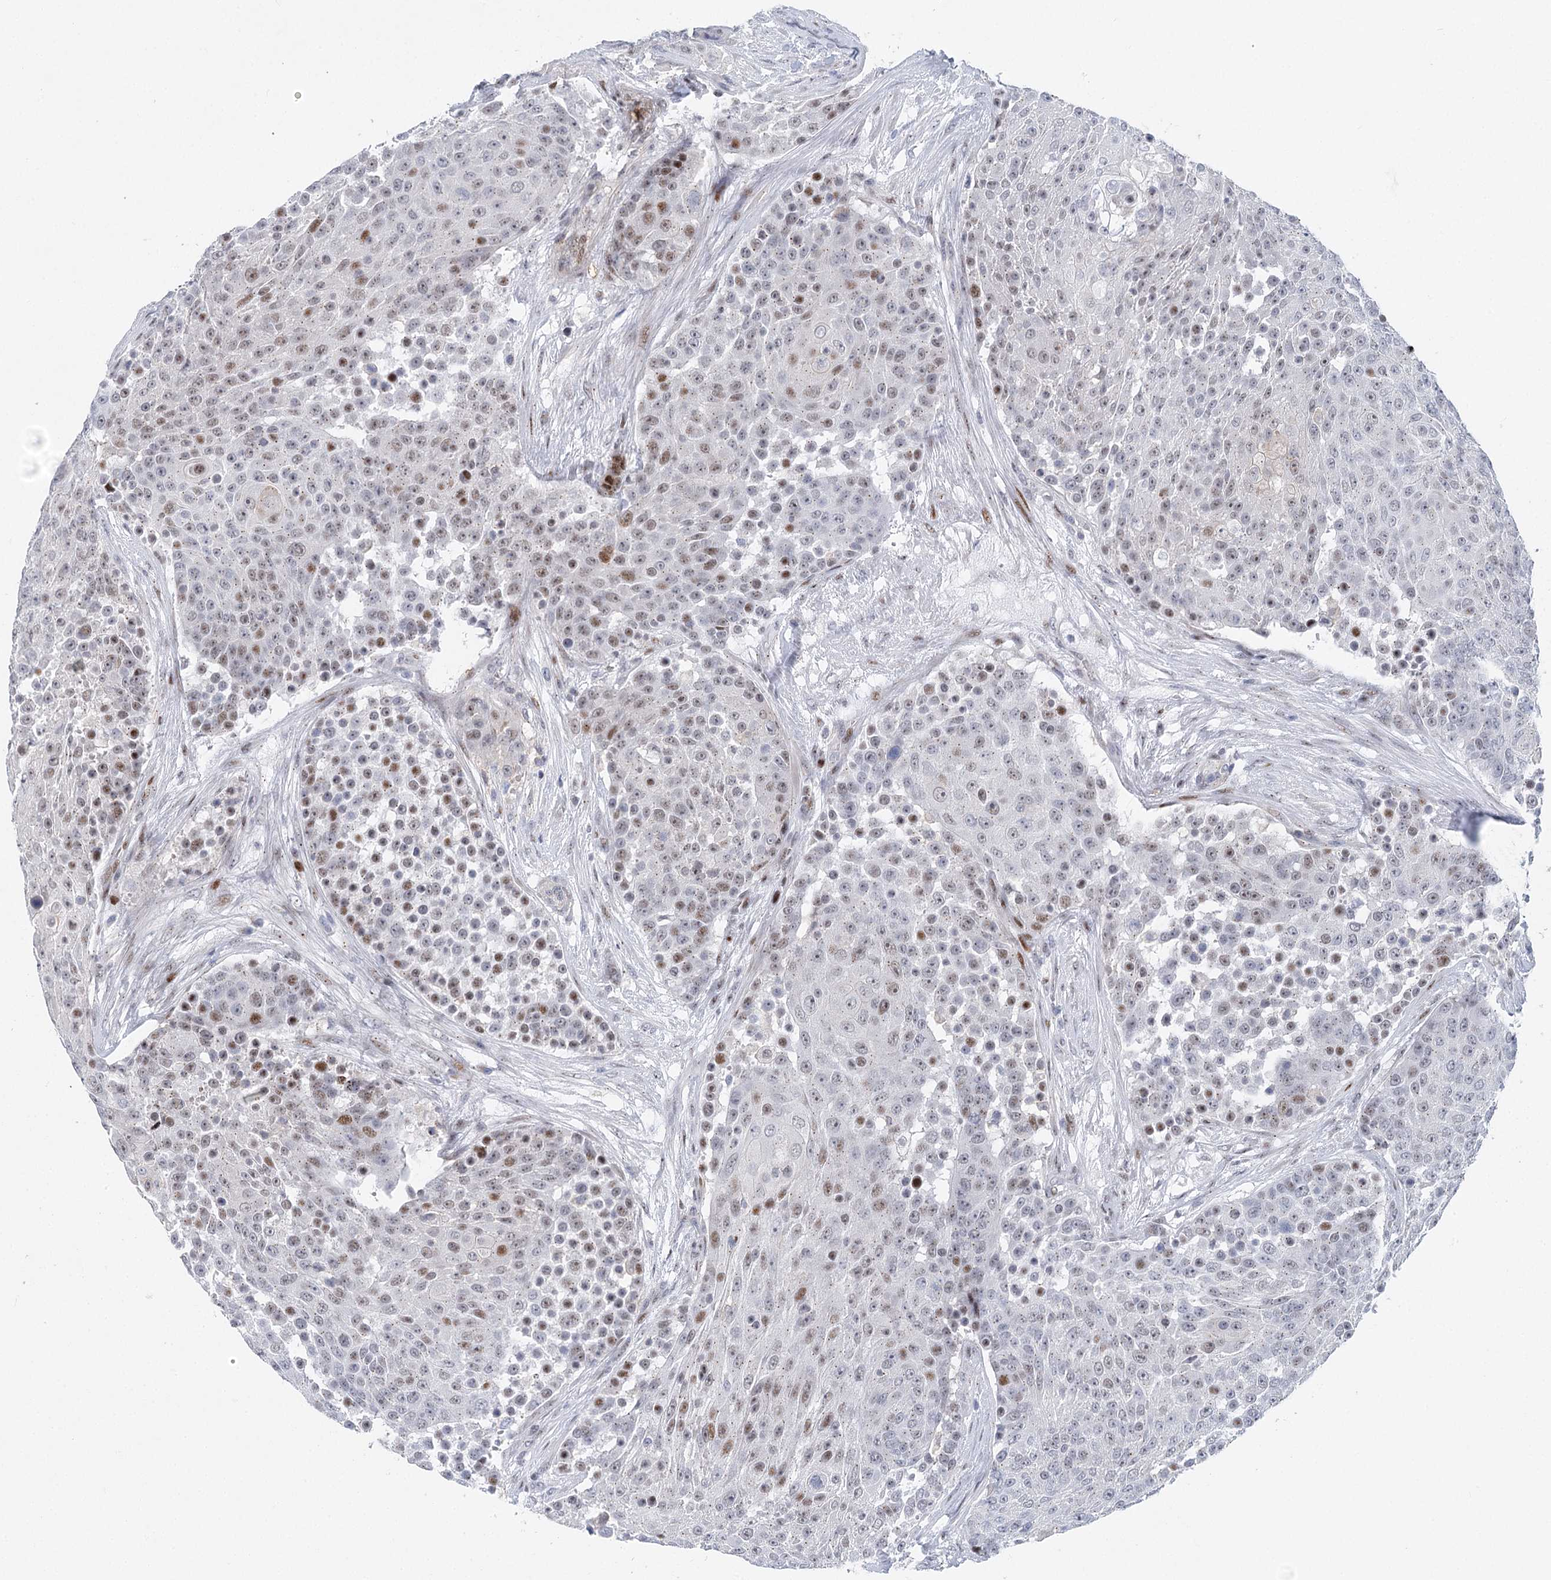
{"staining": {"intensity": "moderate", "quantity": "<25%", "location": "nuclear"}, "tissue": "urothelial cancer", "cell_type": "Tumor cells", "image_type": "cancer", "snomed": [{"axis": "morphology", "description": "Urothelial carcinoma, High grade"}, {"axis": "topography", "description": "Urinary bladder"}], "caption": "Moderate nuclear protein staining is present in approximately <25% of tumor cells in high-grade urothelial carcinoma. The protein of interest is shown in brown color, while the nuclei are stained blue.", "gene": "CAMTA1", "patient": {"sex": "female", "age": 63}}